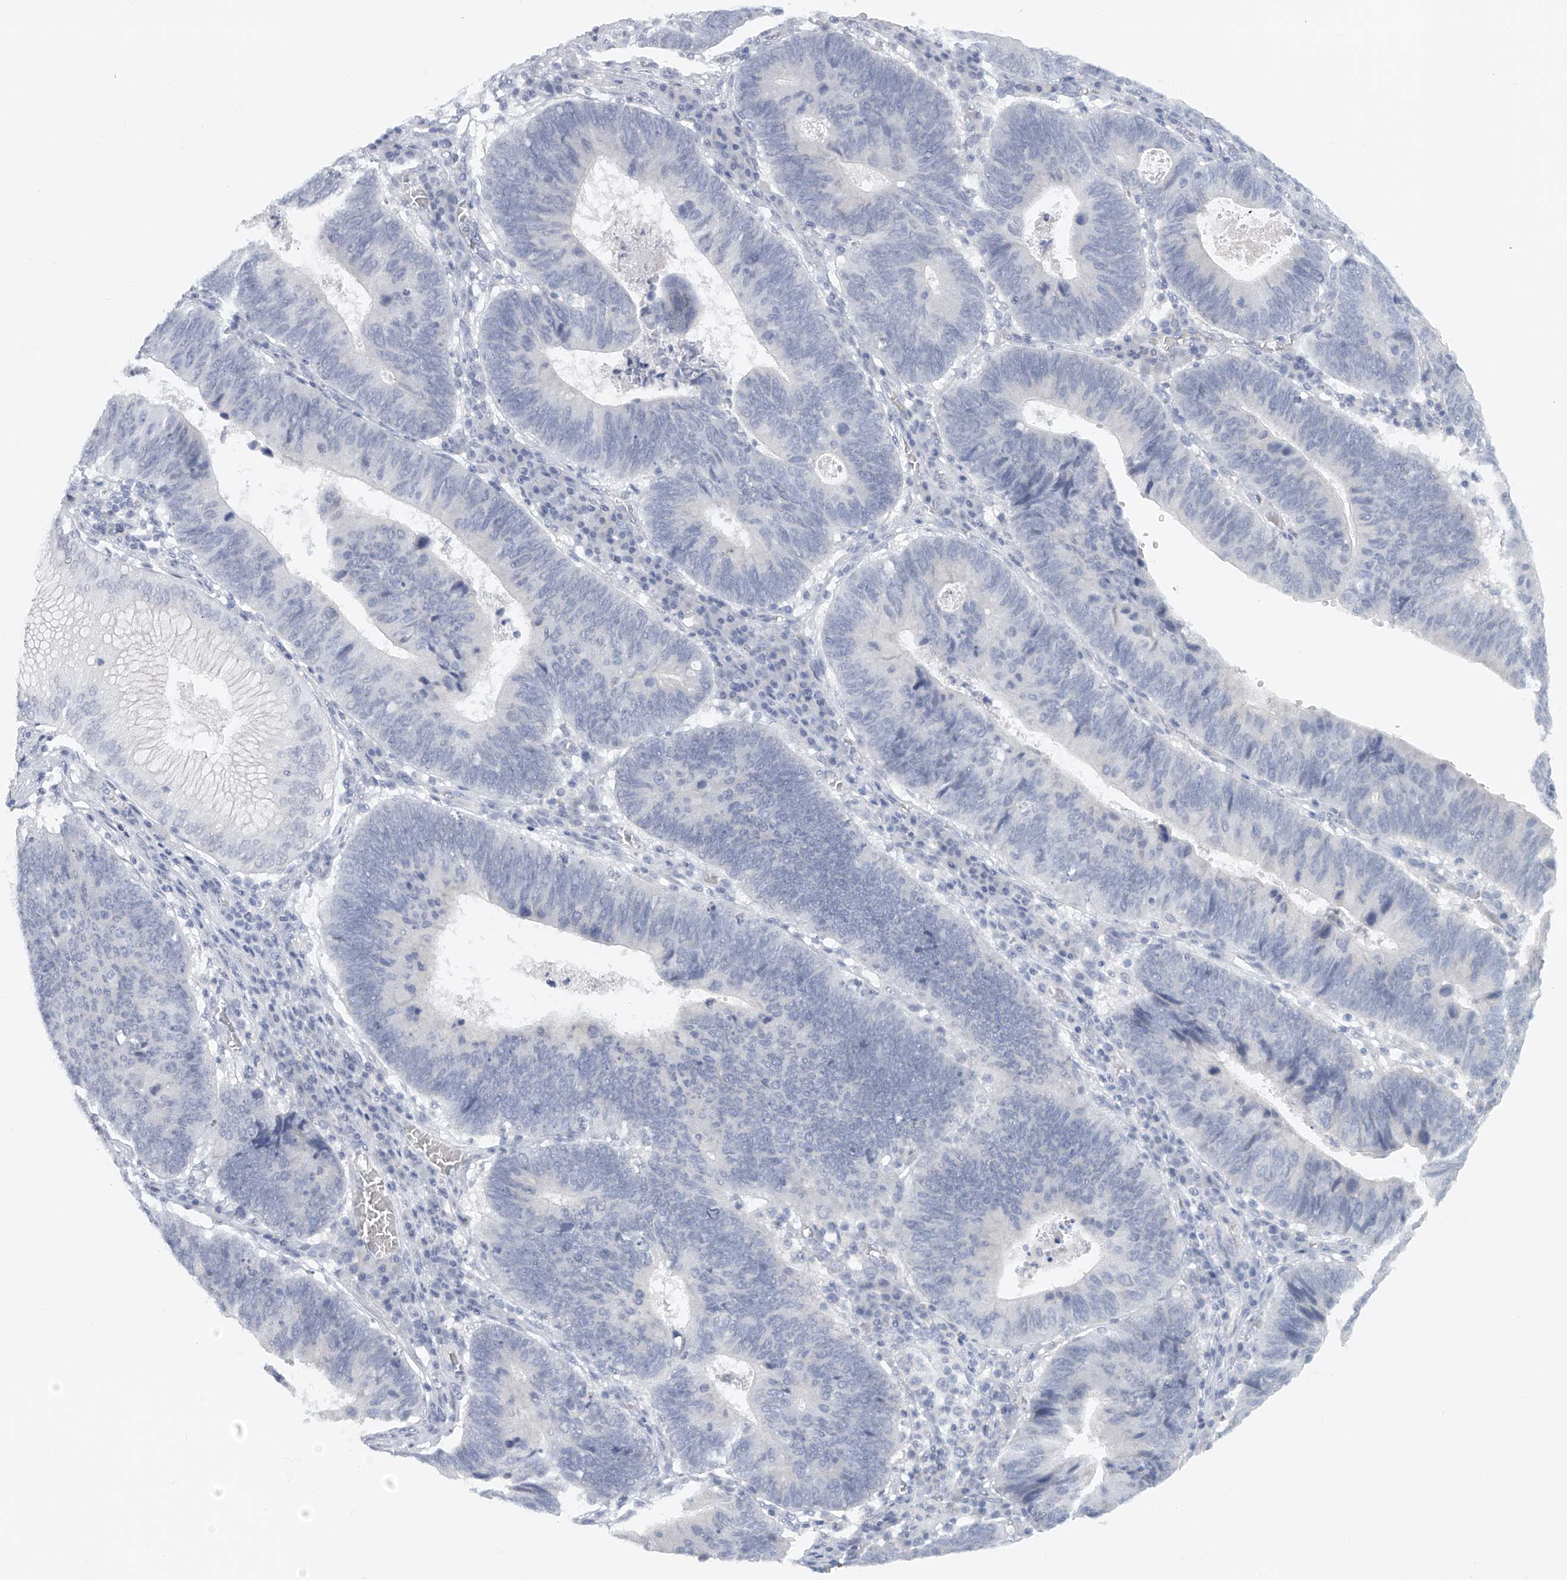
{"staining": {"intensity": "negative", "quantity": "none", "location": "none"}, "tissue": "stomach cancer", "cell_type": "Tumor cells", "image_type": "cancer", "snomed": [{"axis": "morphology", "description": "Adenocarcinoma, NOS"}, {"axis": "topography", "description": "Stomach"}], "caption": "An immunohistochemistry photomicrograph of stomach adenocarcinoma is shown. There is no staining in tumor cells of stomach adenocarcinoma.", "gene": "FAT2", "patient": {"sex": "male", "age": 59}}